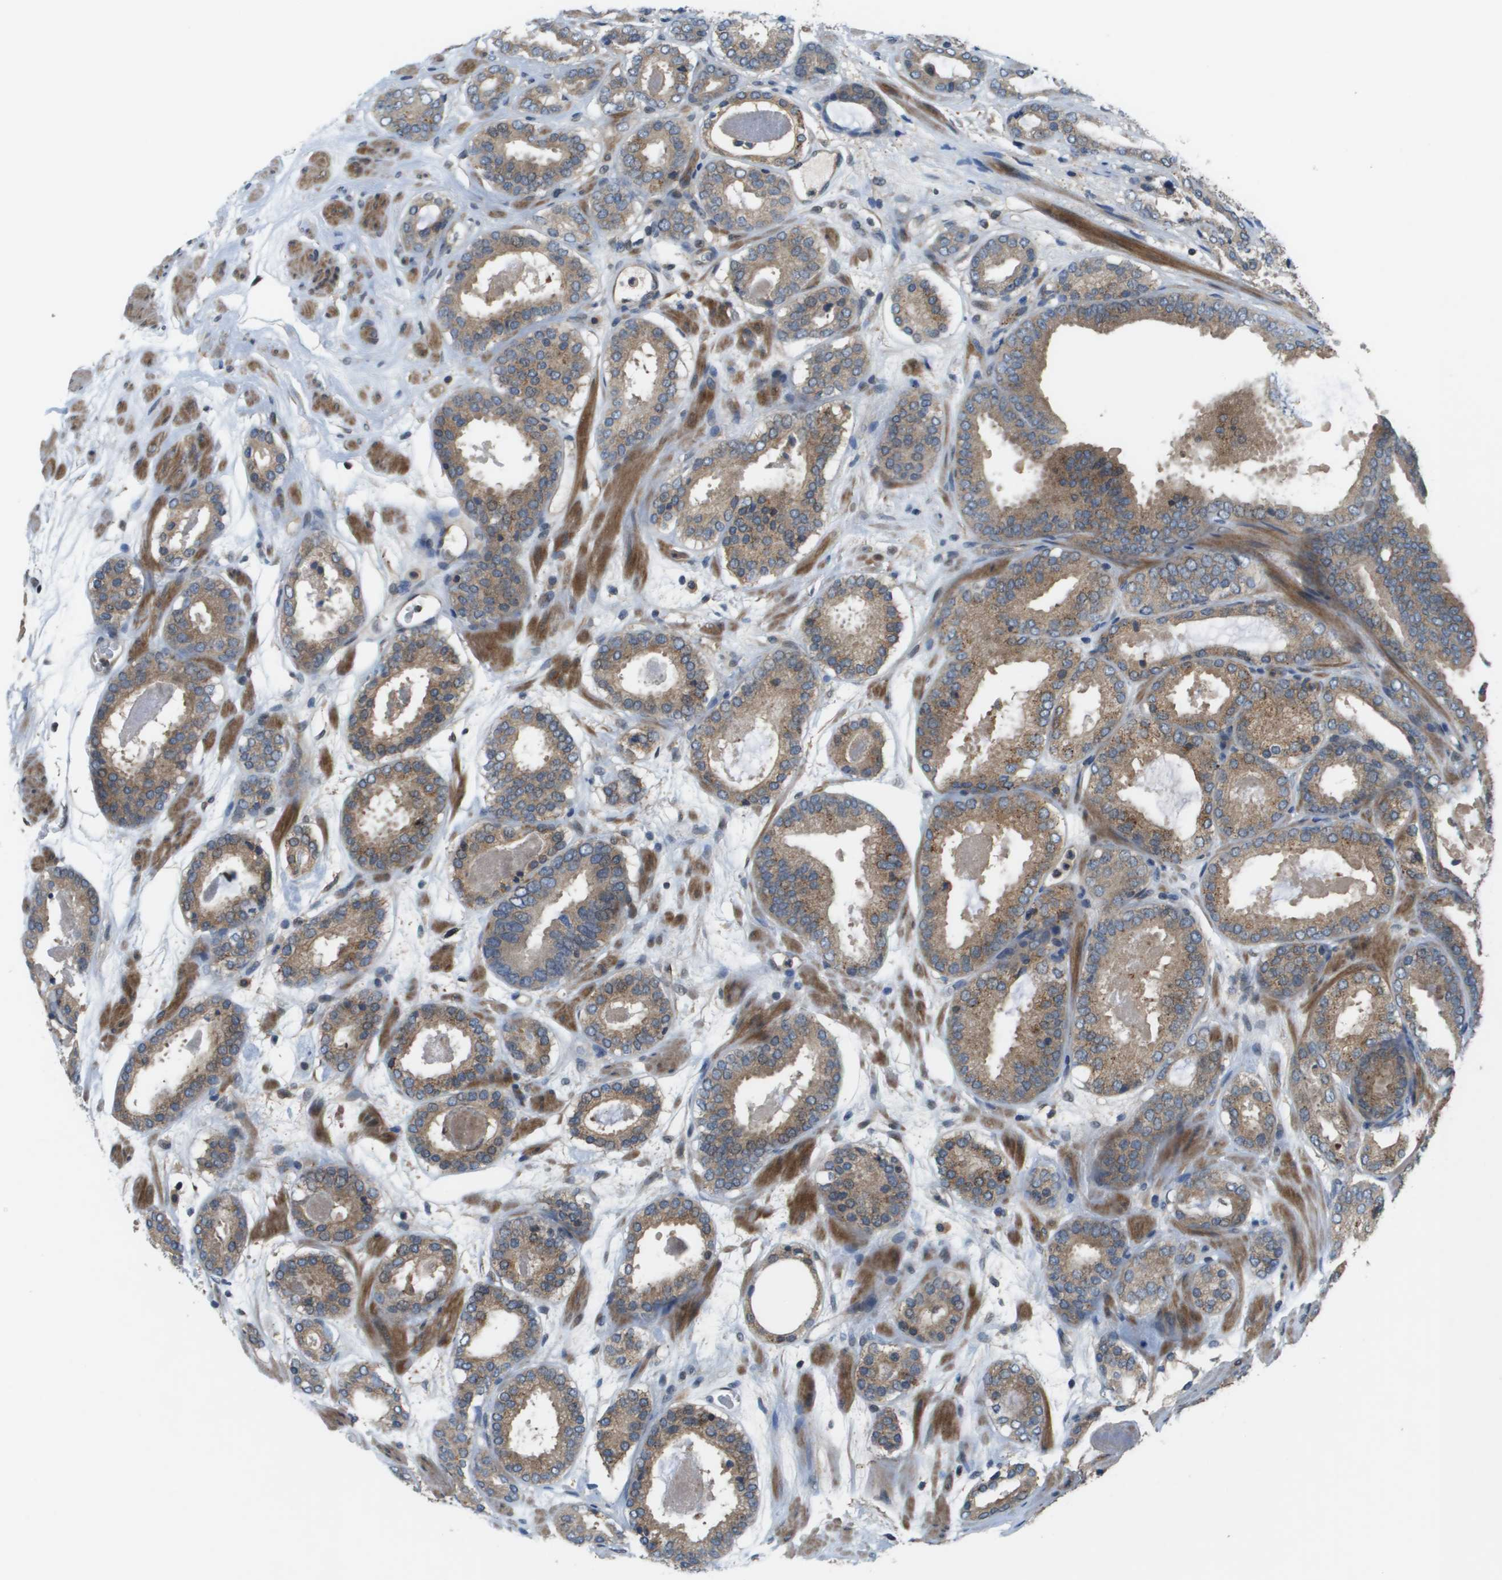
{"staining": {"intensity": "moderate", "quantity": ">75%", "location": "cytoplasmic/membranous"}, "tissue": "prostate cancer", "cell_type": "Tumor cells", "image_type": "cancer", "snomed": [{"axis": "morphology", "description": "Adenocarcinoma, Low grade"}, {"axis": "topography", "description": "Prostate"}], "caption": "Prostate cancer (adenocarcinoma (low-grade)) was stained to show a protein in brown. There is medium levels of moderate cytoplasmic/membranous staining in about >75% of tumor cells.", "gene": "ENPP5", "patient": {"sex": "male", "age": 69}}